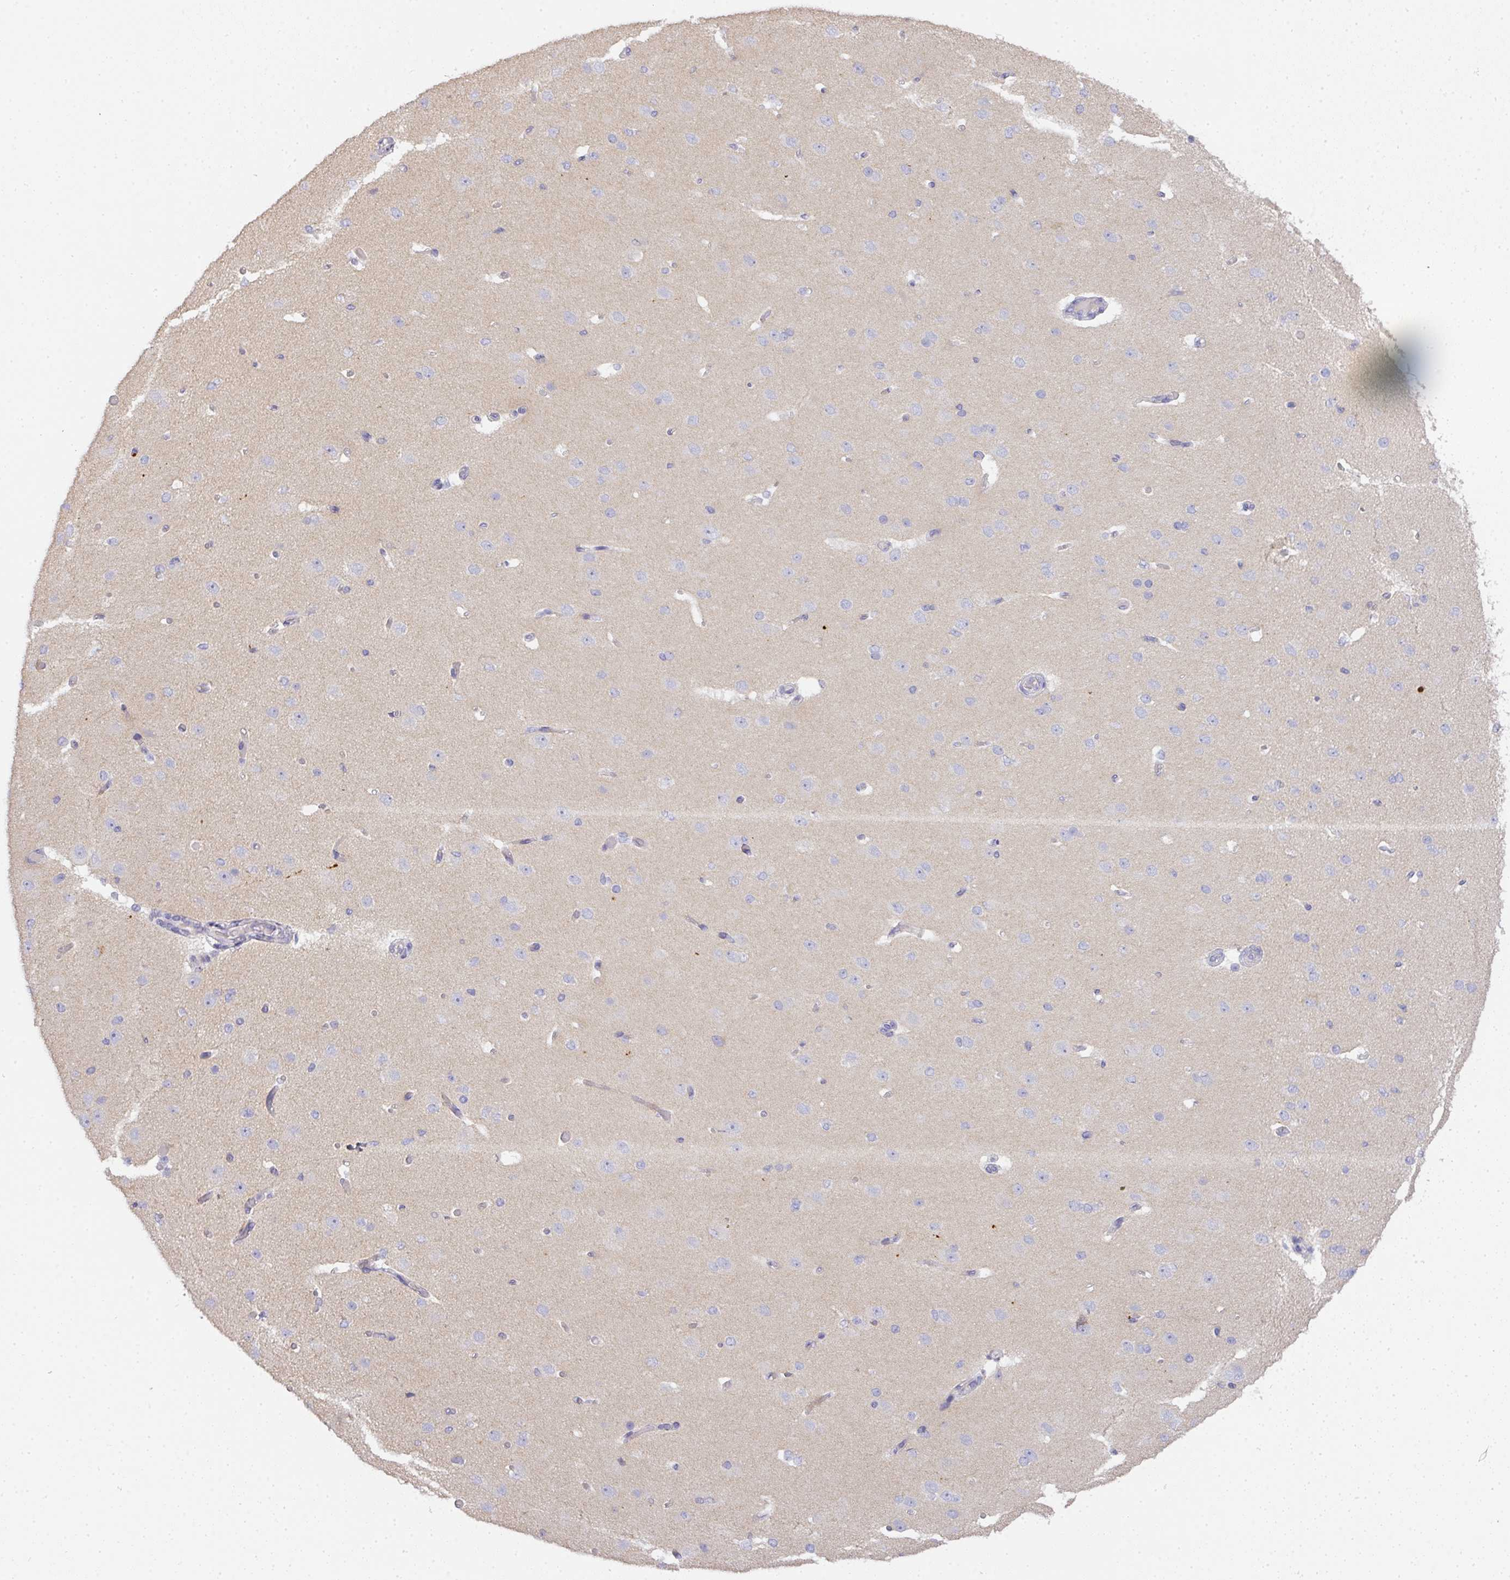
{"staining": {"intensity": "negative", "quantity": "none", "location": "none"}, "tissue": "cerebral cortex", "cell_type": "Endothelial cells", "image_type": "normal", "snomed": [{"axis": "morphology", "description": "Normal tissue, NOS"}, {"axis": "morphology", "description": "Inflammation, NOS"}, {"axis": "topography", "description": "Cerebral cortex"}], "caption": "Endothelial cells are negative for brown protein staining in benign cerebral cortex. (Stains: DAB (3,3'-diaminobenzidine) immunohistochemistry with hematoxylin counter stain, Microscopy: brightfield microscopy at high magnification).", "gene": "HHEX", "patient": {"sex": "male", "age": 6}}